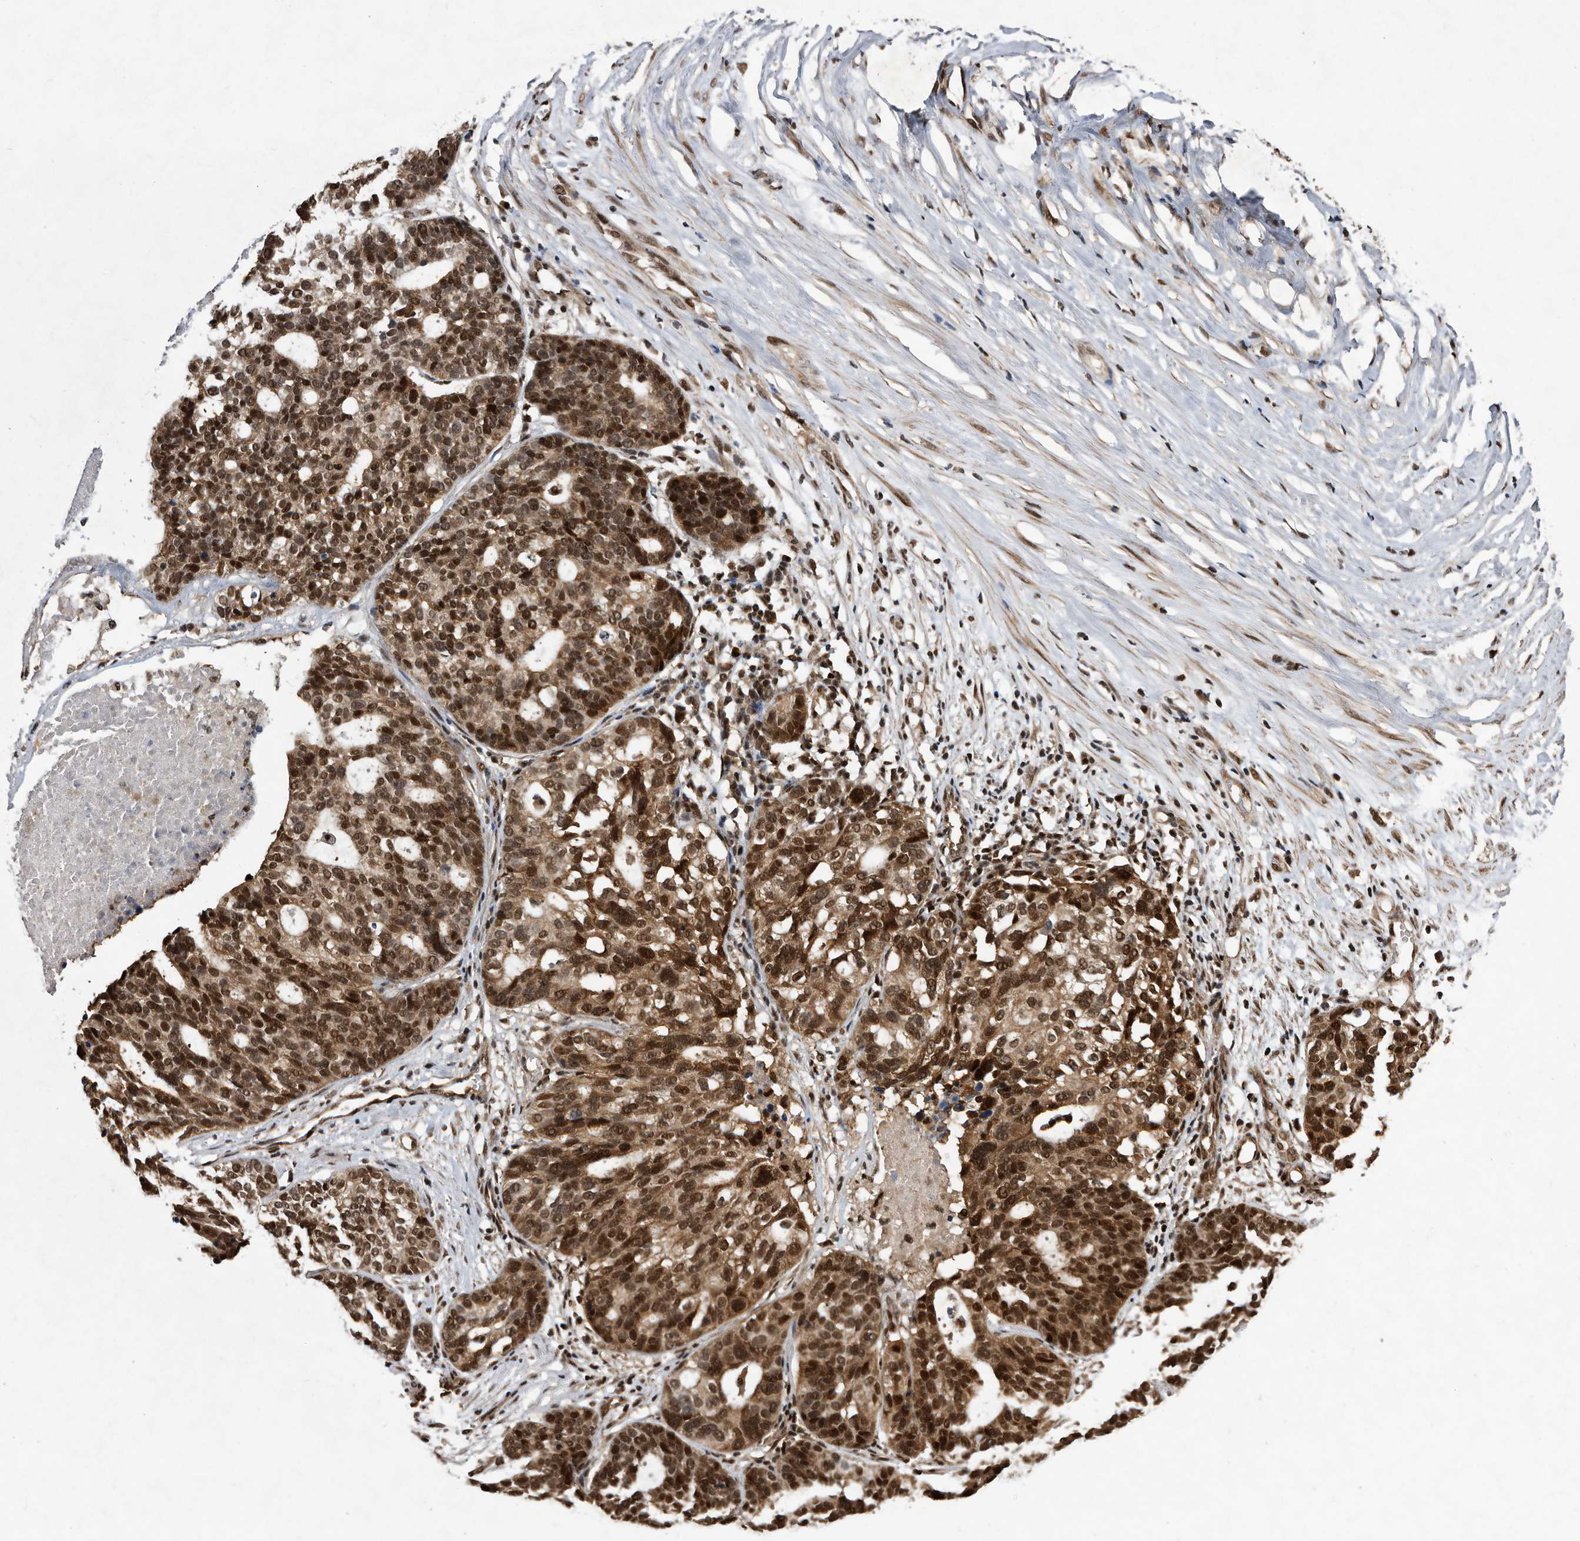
{"staining": {"intensity": "strong", "quantity": ">75%", "location": "cytoplasmic/membranous,nuclear"}, "tissue": "ovarian cancer", "cell_type": "Tumor cells", "image_type": "cancer", "snomed": [{"axis": "morphology", "description": "Cystadenocarcinoma, serous, NOS"}, {"axis": "topography", "description": "Ovary"}], "caption": "Human ovarian serous cystadenocarcinoma stained for a protein (brown) exhibits strong cytoplasmic/membranous and nuclear positive expression in approximately >75% of tumor cells.", "gene": "RAD23B", "patient": {"sex": "female", "age": 59}}